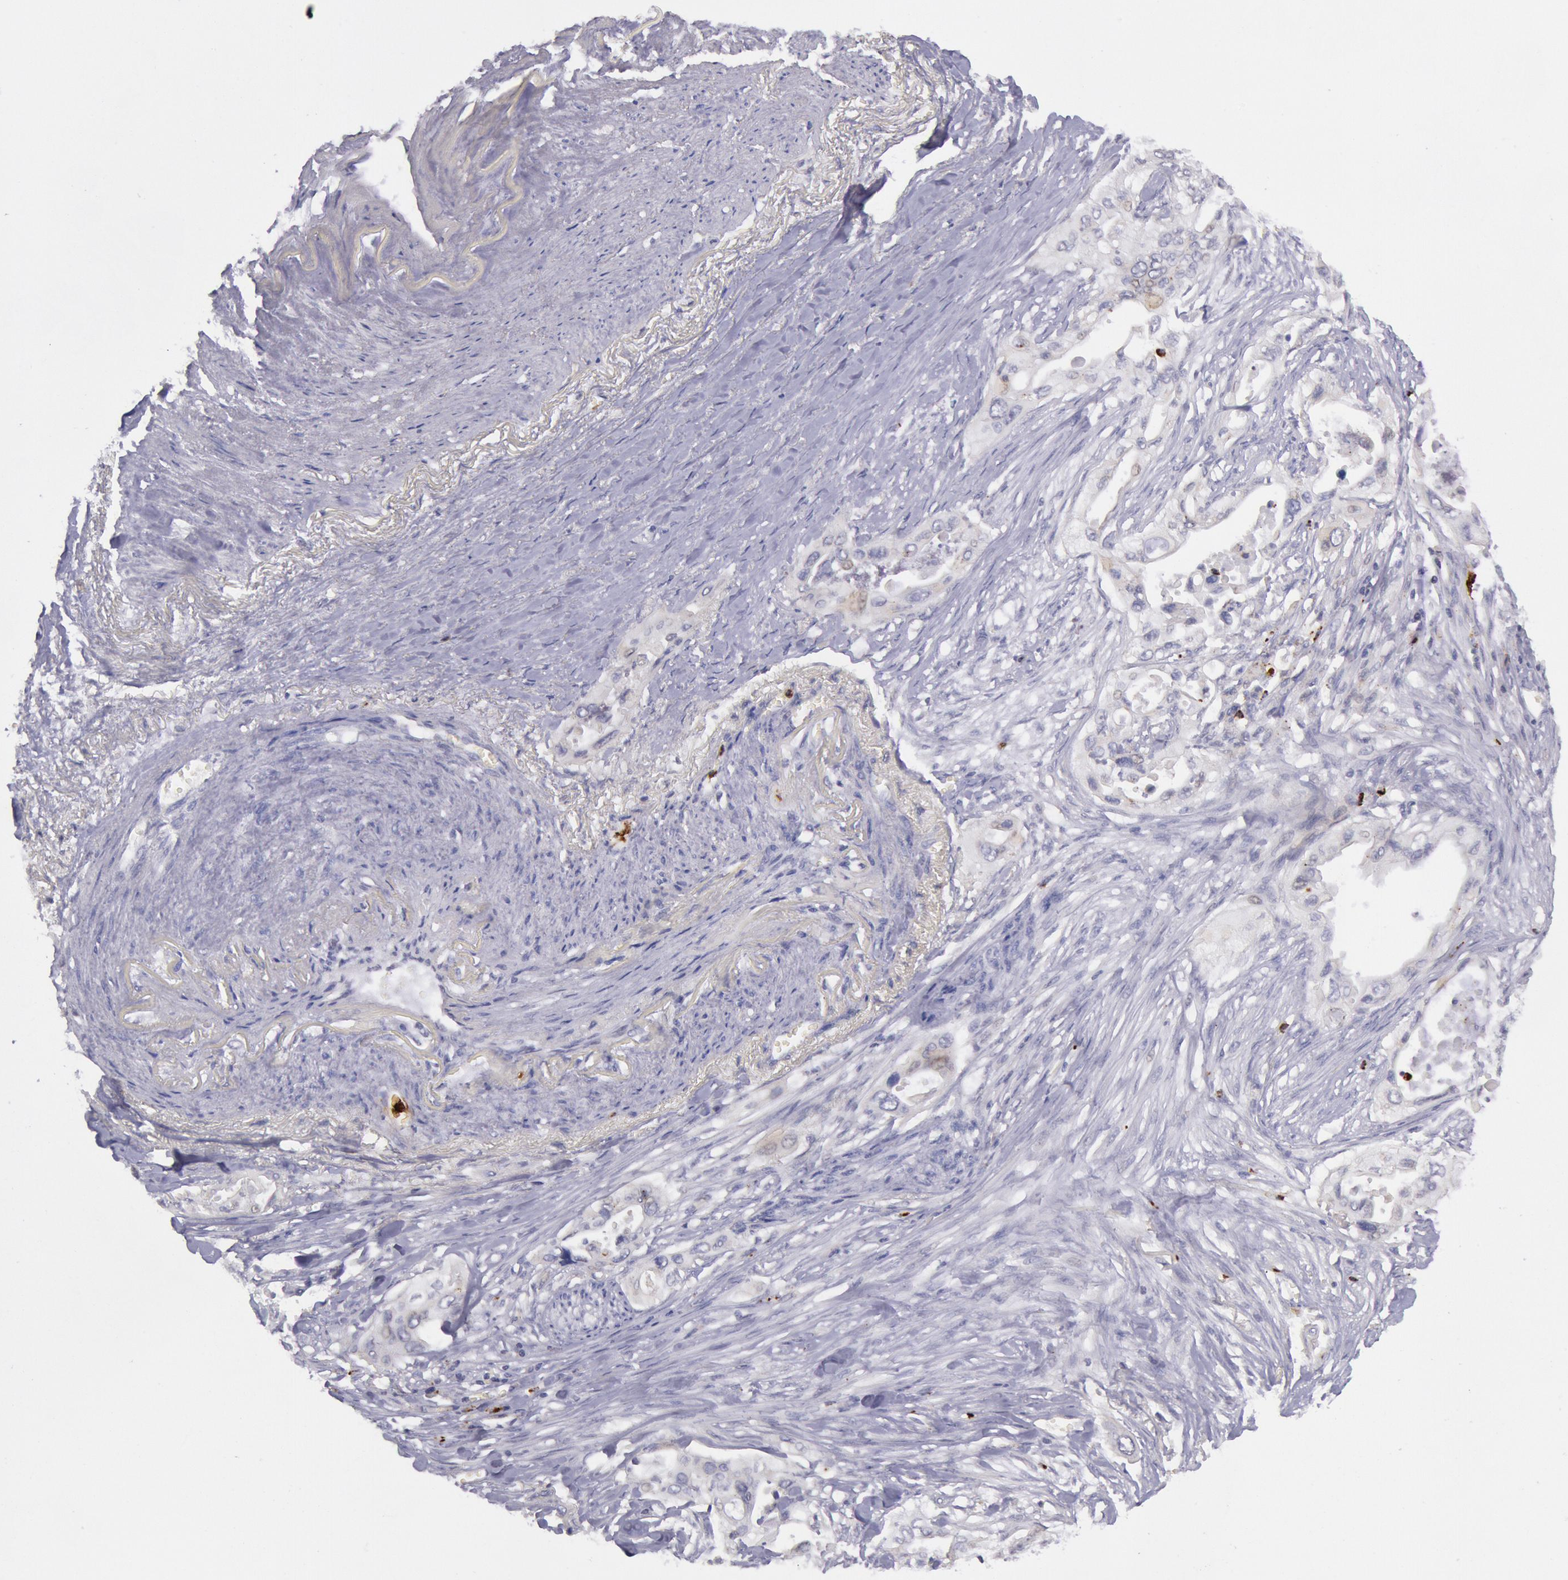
{"staining": {"intensity": "negative", "quantity": "none", "location": "none"}, "tissue": "pancreatic cancer", "cell_type": "Tumor cells", "image_type": "cancer", "snomed": [{"axis": "morphology", "description": "Adenocarcinoma, NOS"}, {"axis": "topography", "description": "Pancreas"}], "caption": "The immunohistochemistry (IHC) photomicrograph has no significant expression in tumor cells of adenocarcinoma (pancreatic) tissue.", "gene": "KDM6A", "patient": {"sex": "male", "age": 77}}